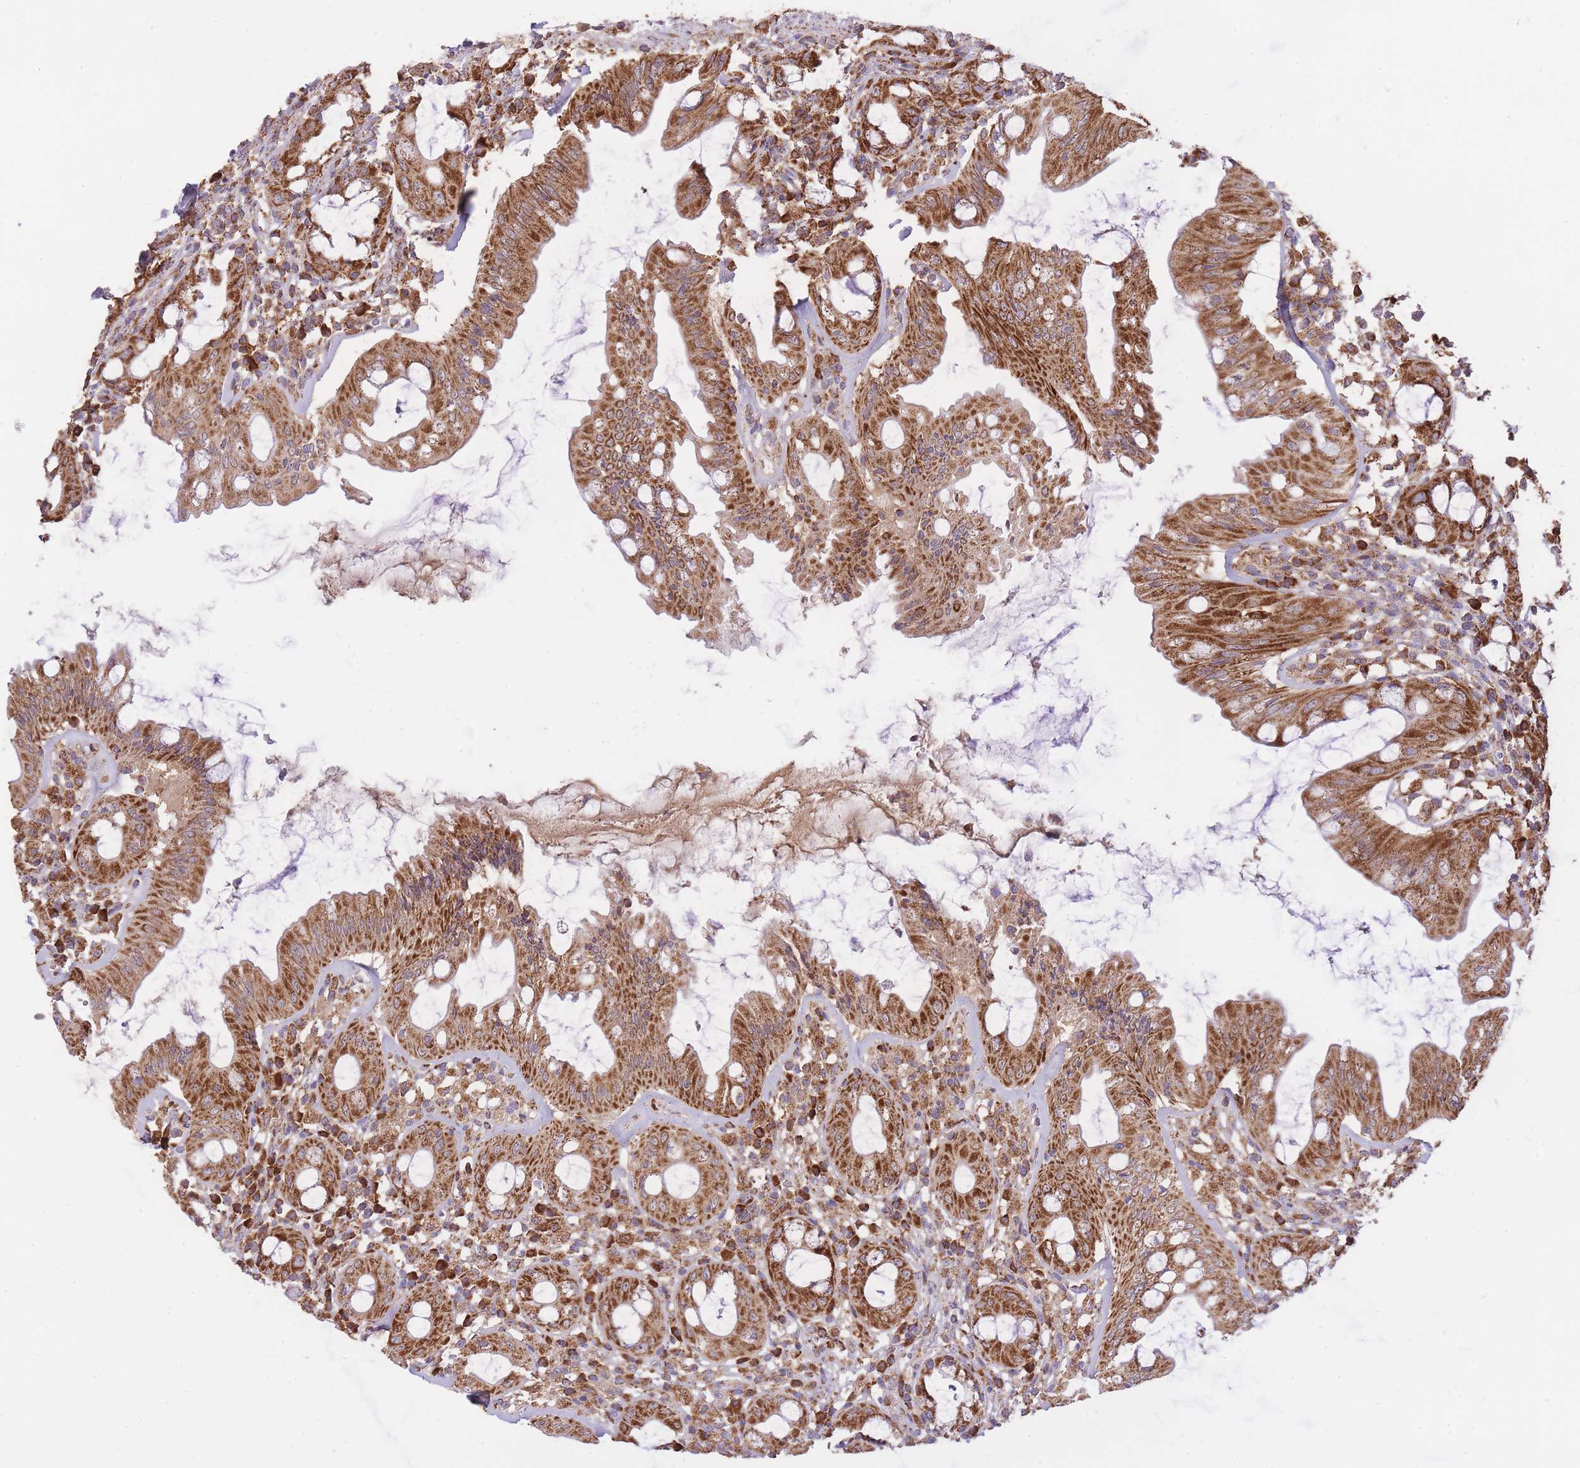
{"staining": {"intensity": "strong", "quantity": ">75%", "location": "cytoplasmic/membranous"}, "tissue": "rectum", "cell_type": "Glandular cells", "image_type": "normal", "snomed": [{"axis": "morphology", "description": "Normal tissue, NOS"}, {"axis": "topography", "description": "Rectum"}], "caption": "Immunohistochemistry photomicrograph of normal rectum: human rectum stained using immunohistochemistry shows high levels of strong protein expression localized specifically in the cytoplasmic/membranous of glandular cells, appearing as a cytoplasmic/membranous brown color.", "gene": "PREP", "patient": {"sex": "female", "age": 57}}